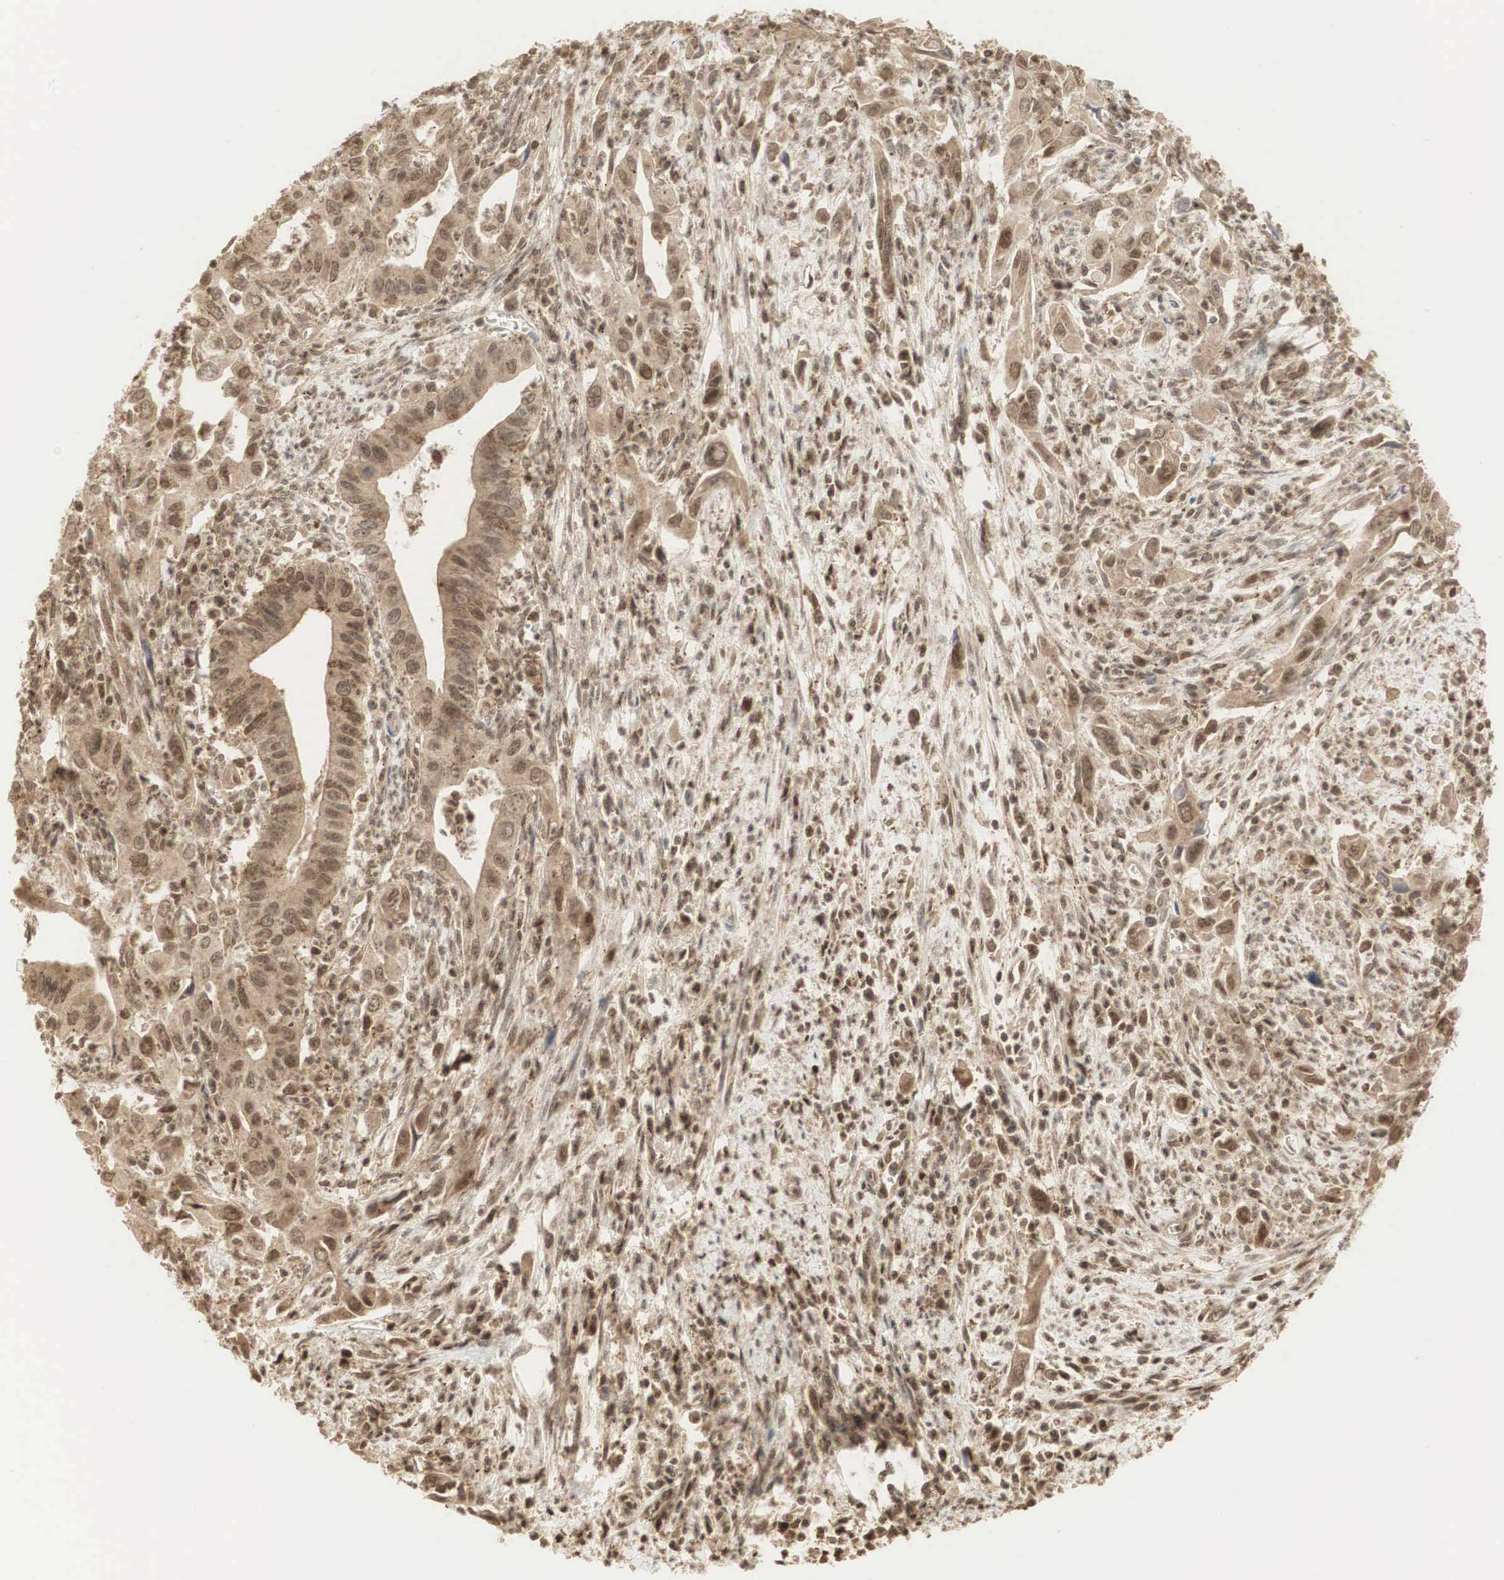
{"staining": {"intensity": "moderate", "quantity": ">75%", "location": "cytoplasmic/membranous,nuclear"}, "tissue": "cervical cancer", "cell_type": "Tumor cells", "image_type": "cancer", "snomed": [{"axis": "morphology", "description": "Normal tissue, NOS"}, {"axis": "morphology", "description": "Adenocarcinoma, NOS"}, {"axis": "topography", "description": "Cervix"}], "caption": "Cervical cancer tissue demonstrates moderate cytoplasmic/membranous and nuclear expression in approximately >75% of tumor cells", "gene": "RNF113A", "patient": {"sex": "female", "age": 34}}